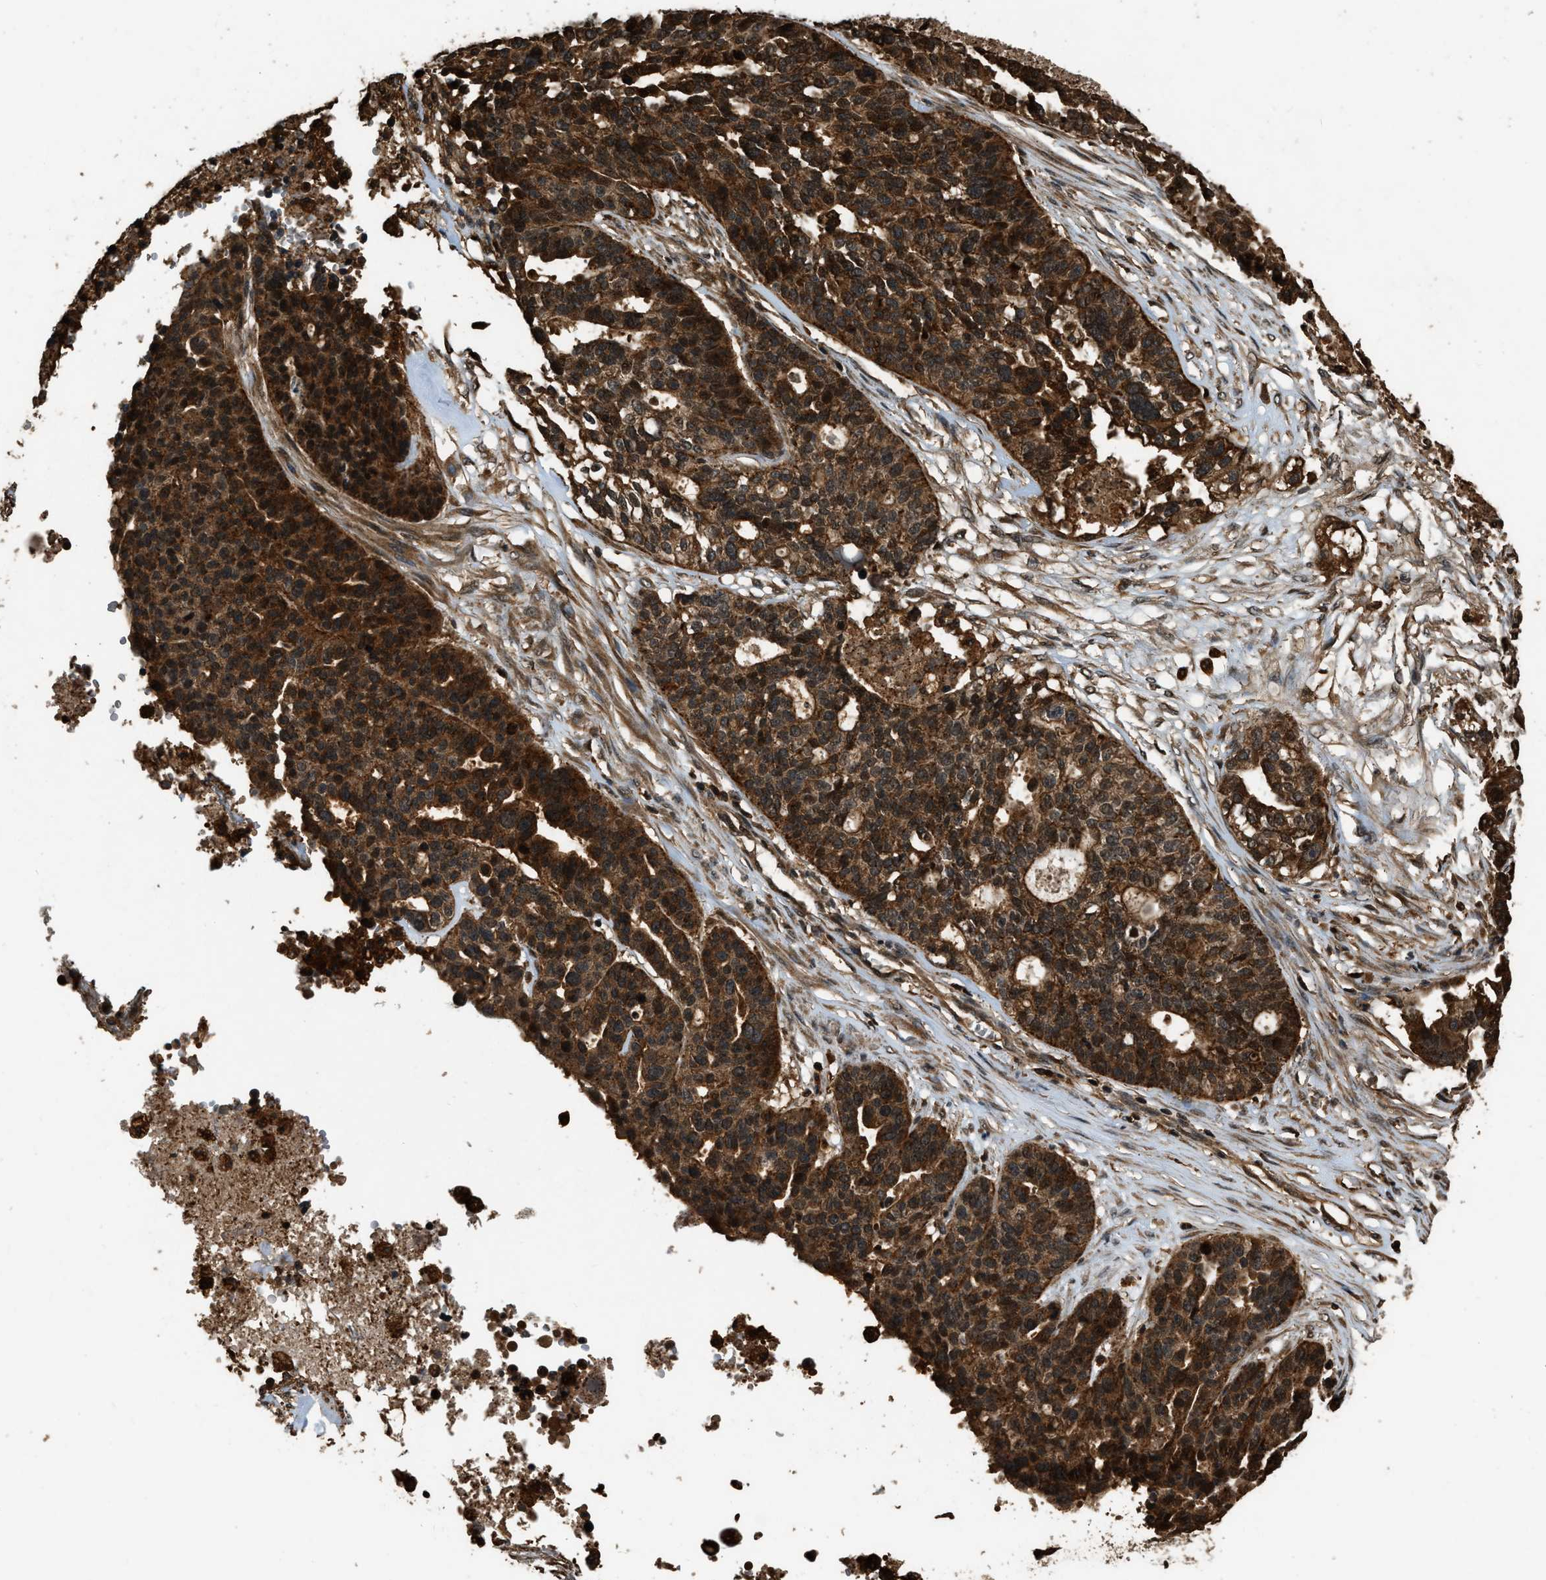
{"staining": {"intensity": "moderate", "quantity": ">75%", "location": "cytoplasmic/membranous,nuclear"}, "tissue": "ovarian cancer", "cell_type": "Tumor cells", "image_type": "cancer", "snomed": [{"axis": "morphology", "description": "Cystadenocarcinoma, serous, NOS"}, {"axis": "topography", "description": "Ovary"}], "caption": "Human ovarian cancer (serous cystadenocarcinoma) stained with a protein marker exhibits moderate staining in tumor cells.", "gene": "RAP2A", "patient": {"sex": "female", "age": 59}}